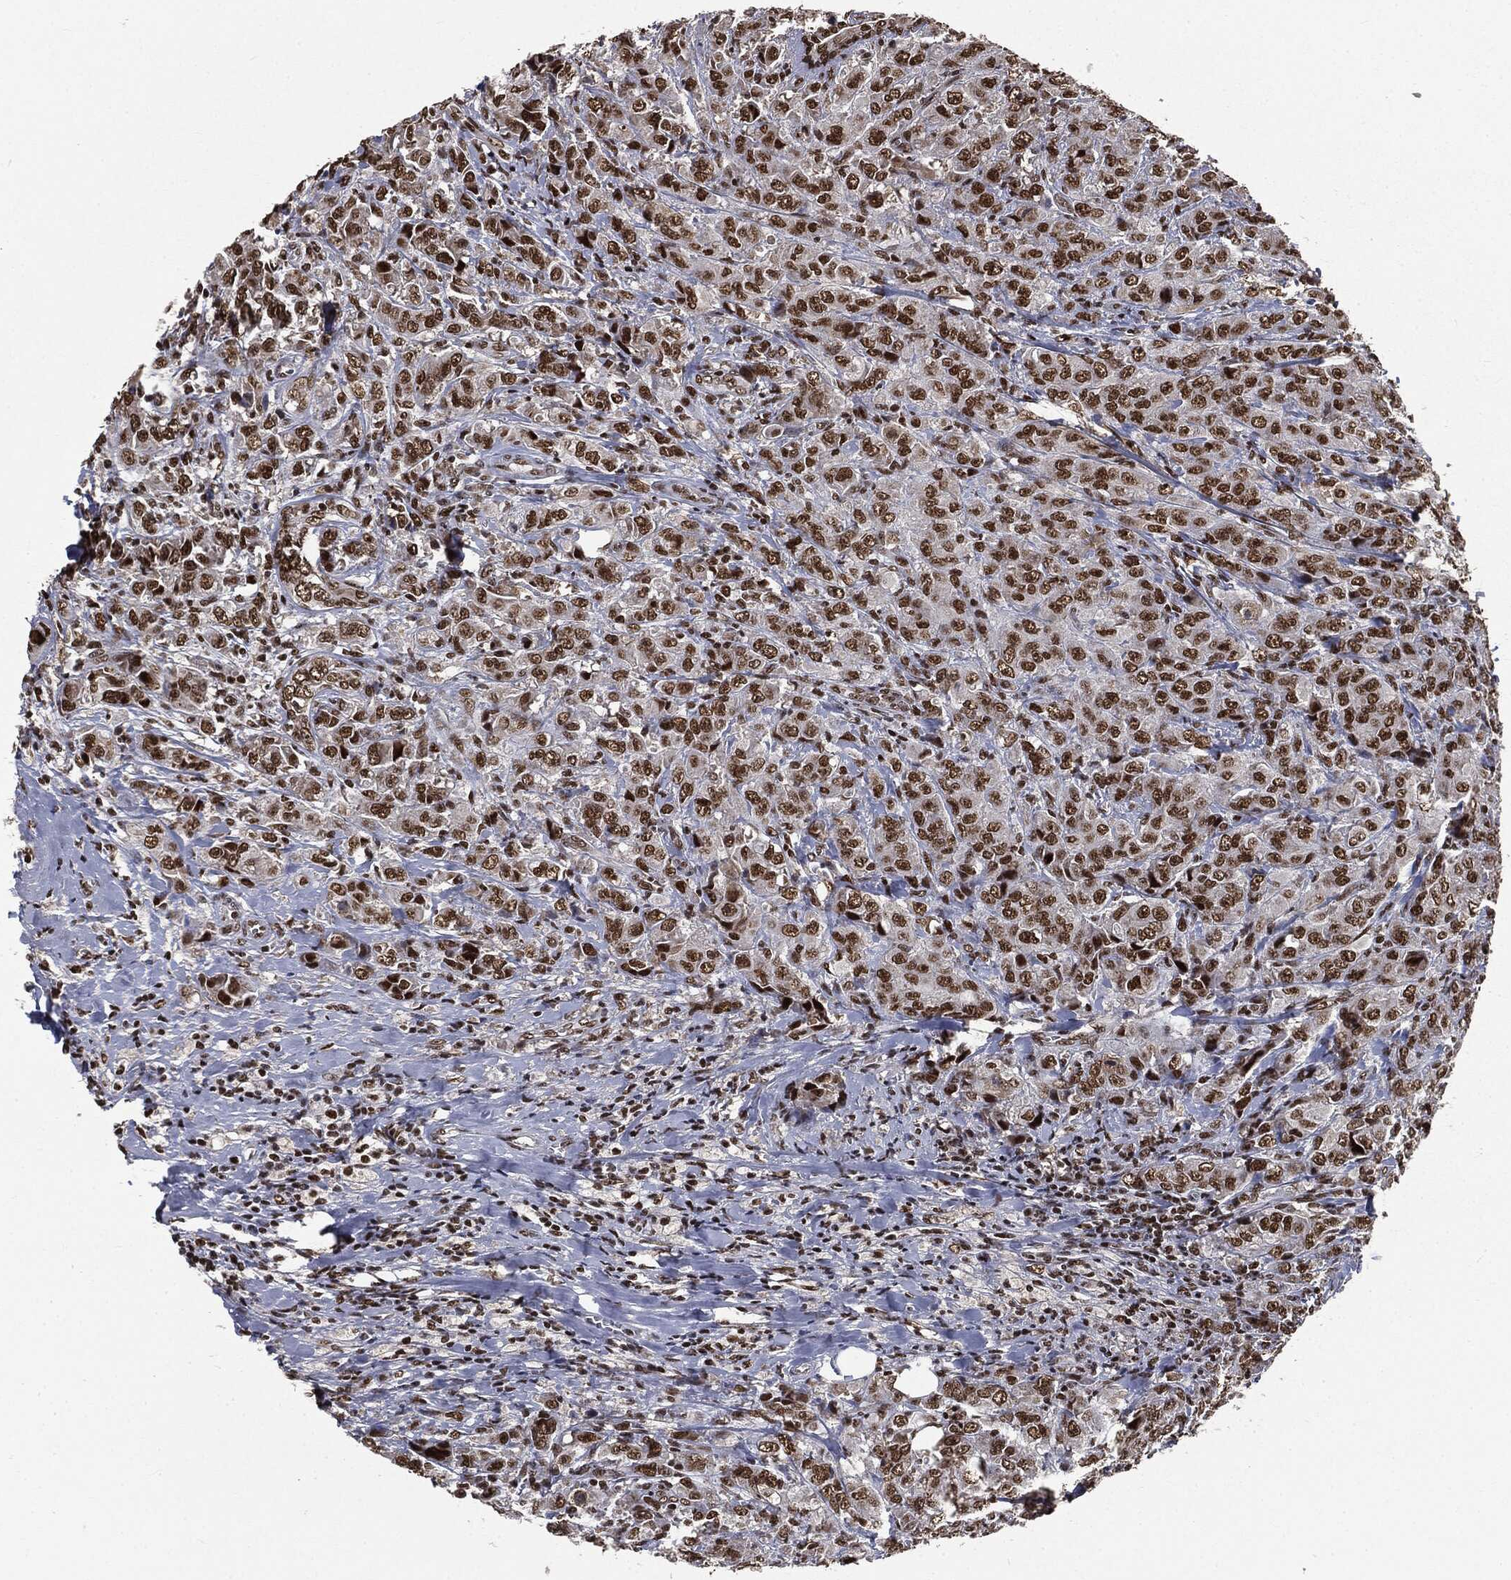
{"staining": {"intensity": "strong", "quantity": ">75%", "location": "nuclear"}, "tissue": "breast cancer", "cell_type": "Tumor cells", "image_type": "cancer", "snomed": [{"axis": "morphology", "description": "Duct carcinoma"}, {"axis": "topography", "description": "Breast"}], "caption": "Immunohistochemical staining of breast cancer (infiltrating ductal carcinoma) reveals high levels of strong nuclear expression in approximately >75% of tumor cells.", "gene": "DPH2", "patient": {"sex": "female", "age": 43}}